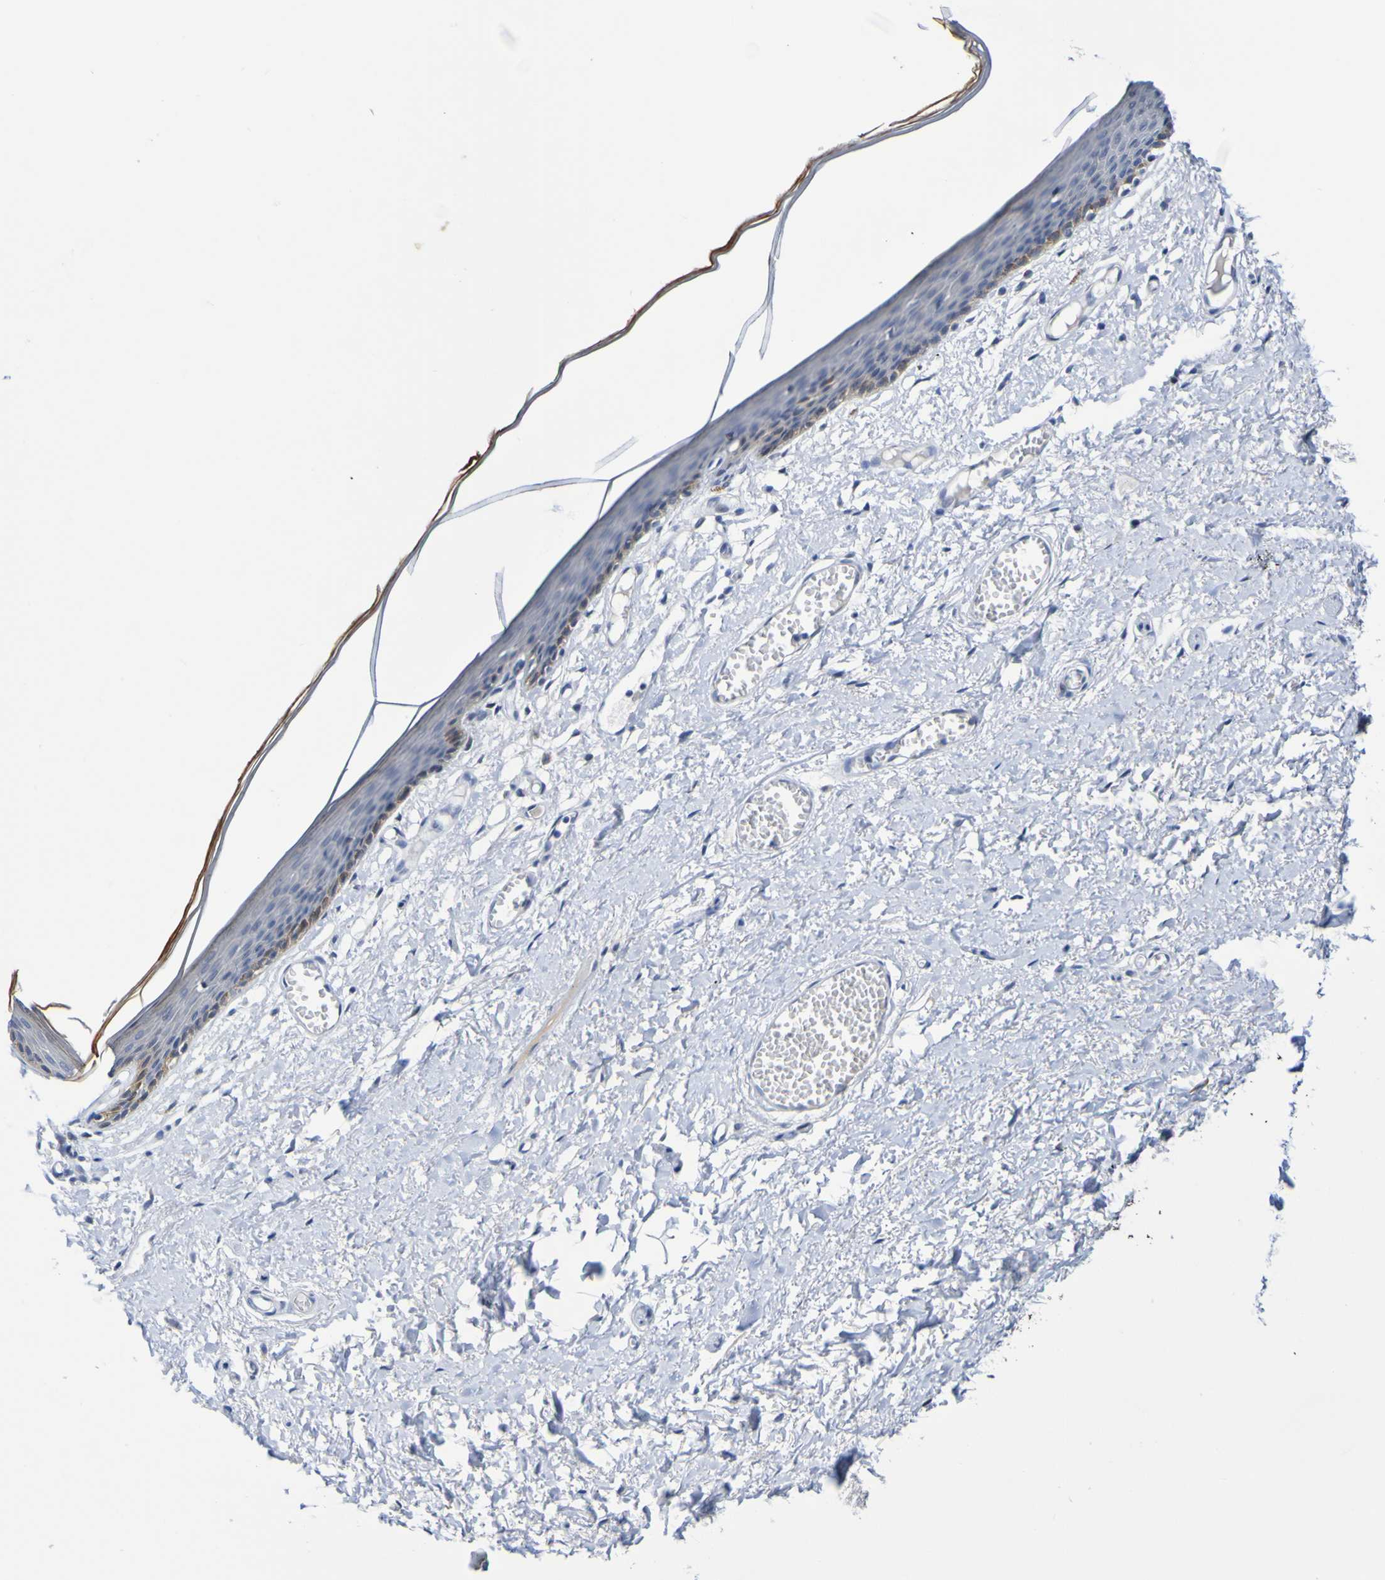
{"staining": {"intensity": "weak", "quantity": "<25%", "location": "cytoplasmic/membranous"}, "tissue": "skin", "cell_type": "Epidermal cells", "image_type": "normal", "snomed": [{"axis": "morphology", "description": "Normal tissue, NOS"}, {"axis": "topography", "description": "Vulva"}], "caption": "An immunohistochemistry micrograph of normal skin is shown. There is no staining in epidermal cells of skin. Nuclei are stained in blue.", "gene": "VMA21", "patient": {"sex": "female", "age": 54}}